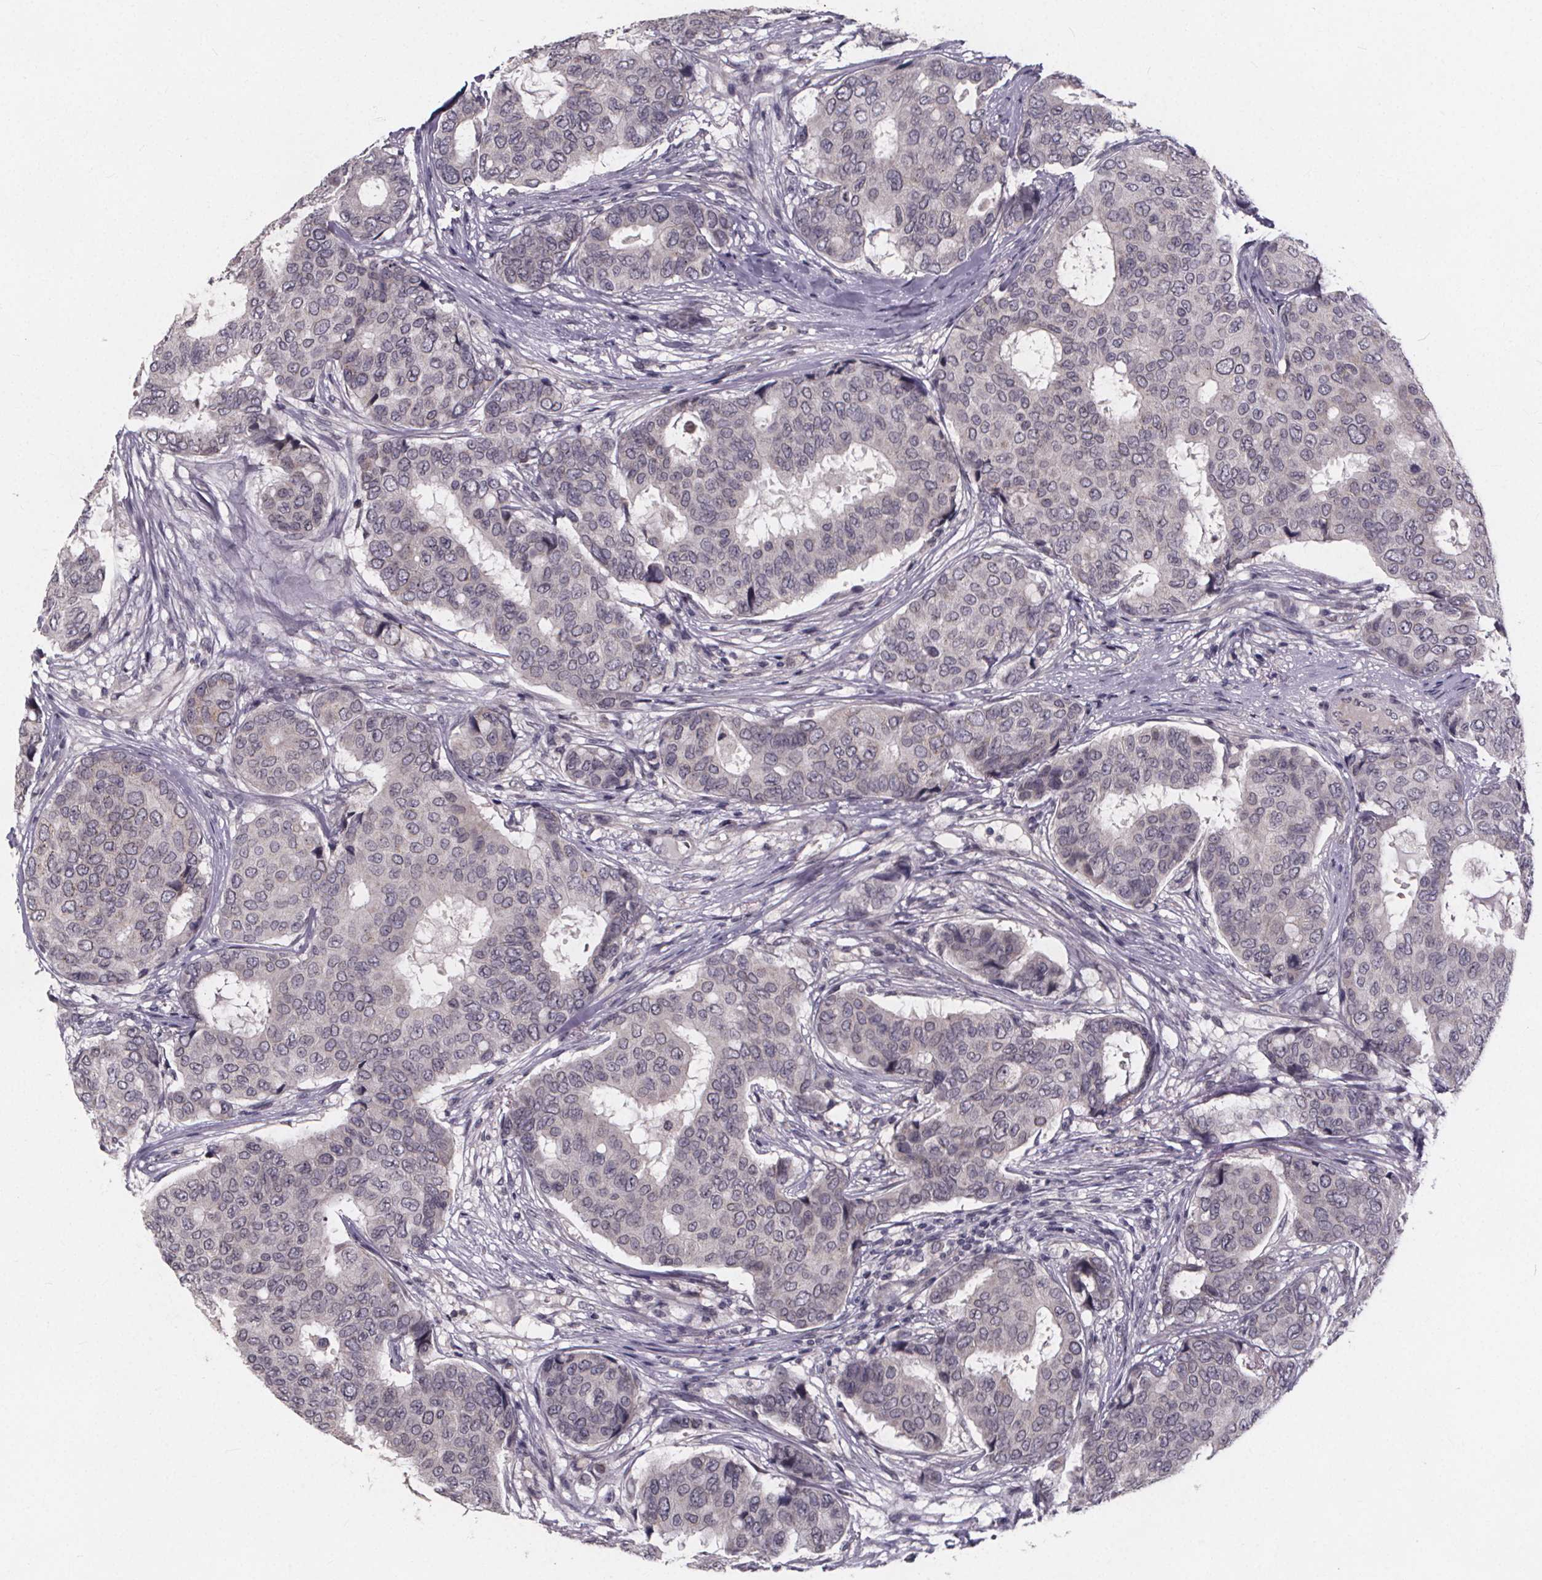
{"staining": {"intensity": "negative", "quantity": "none", "location": "none"}, "tissue": "breast cancer", "cell_type": "Tumor cells", "image_type": "cancer", "snomed": [{"axis": "morphology", "description": "Duct carcinoma"}, {"axis": "topography", "description": "Breast"}], "caption": "Immunohistochemistry (IHC) photomicrograph of neoplastic tissue: human breast cancer (infiltrating ductal carcinoma) stained with DAB (3,3'-diaminobenzidine) reveals no significant protein expression in tumor cells. The staining is performed using DAB brown chromogen with nuclei counter-stained in using hematoxylin.", "gene": "FAM181B", "patient": {"sex": "female", "age": 75}}